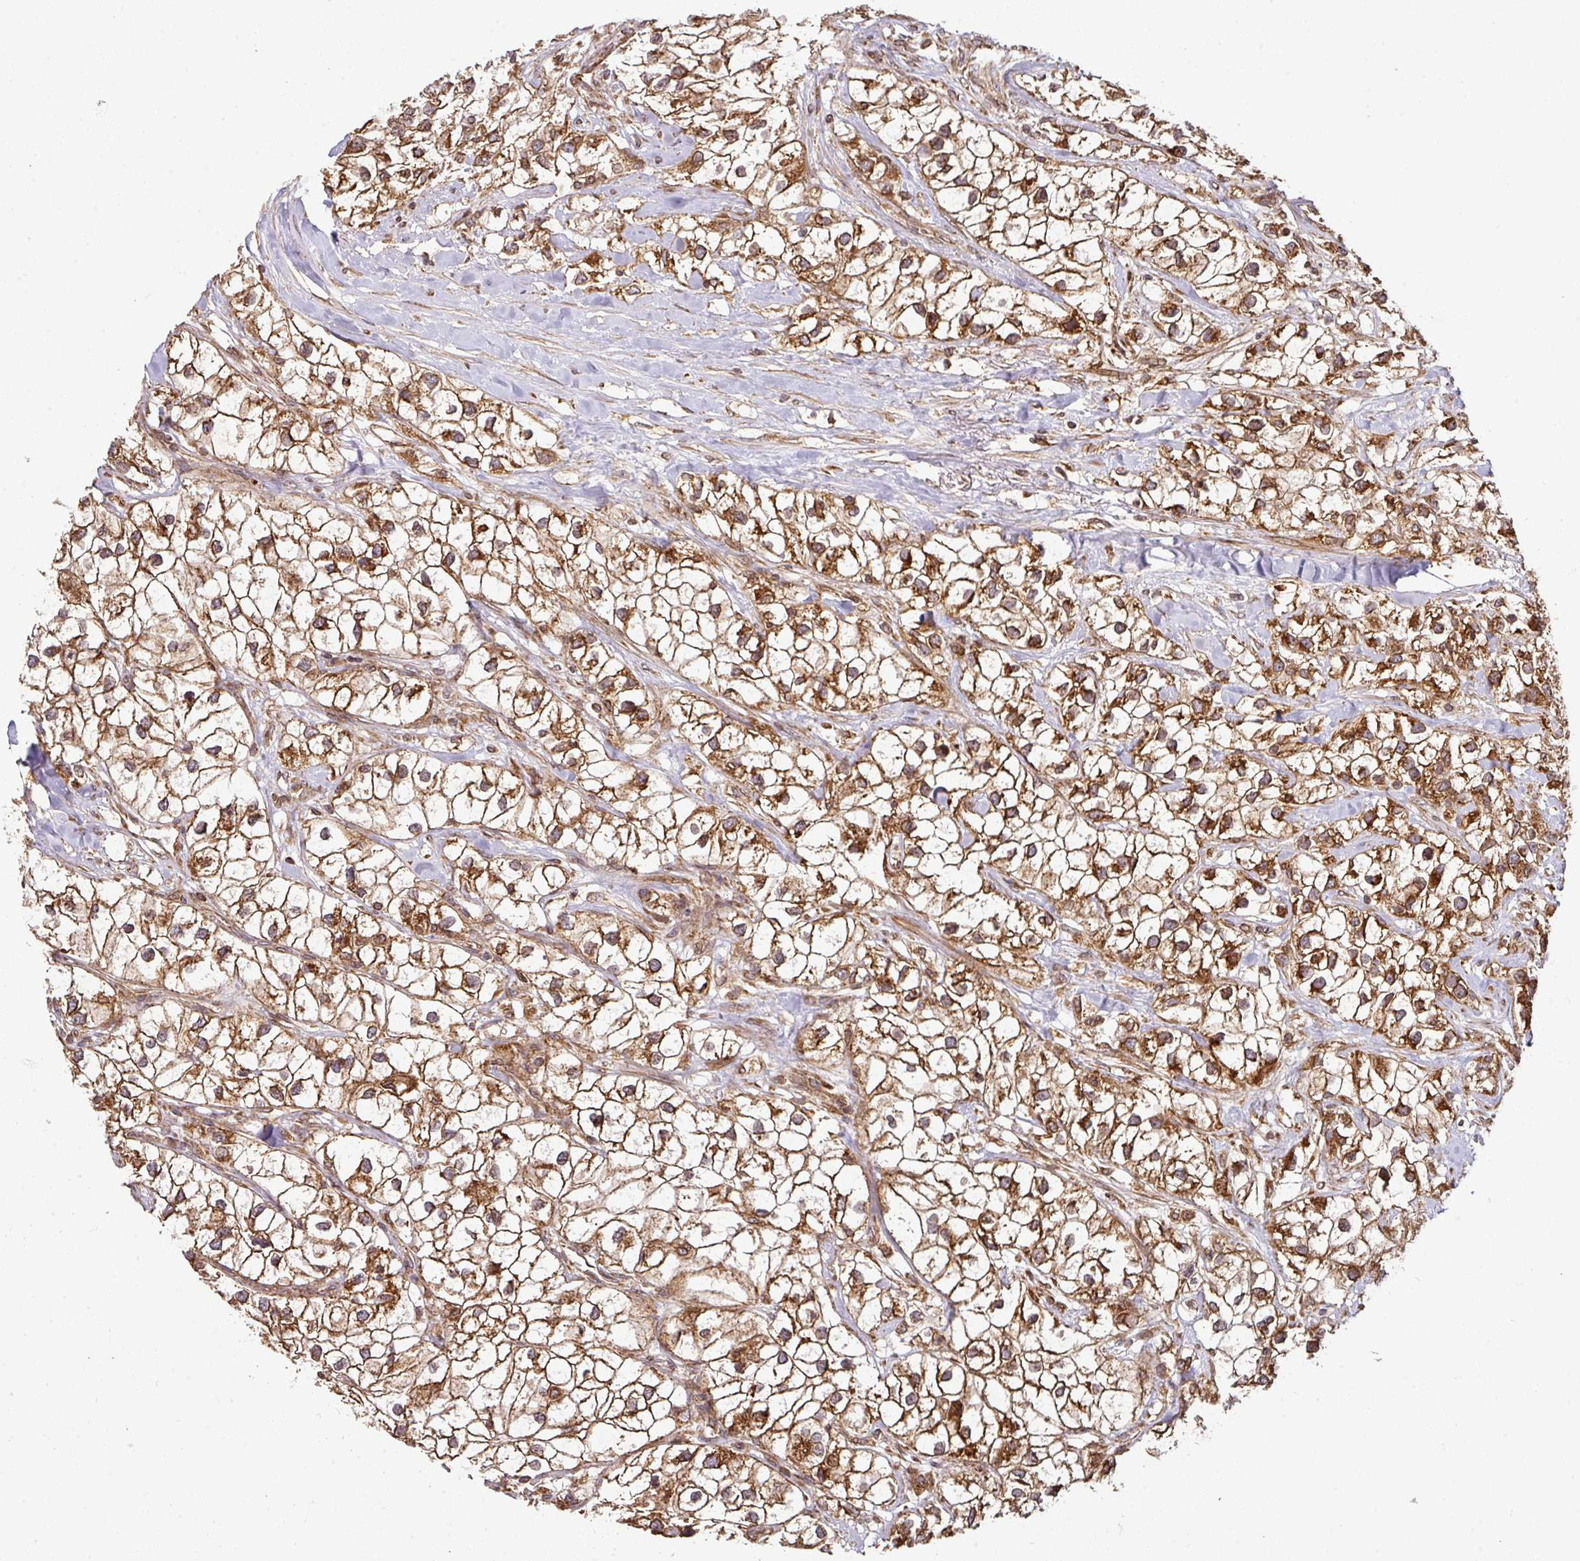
{"staining": {"intensity": "strong", "quantity": ">75%", "location": "cytoplasmic/membranous"}, "tissue": "renal cancer", "cell_type": "Tumor cells", "image_type": "cancer", "snomed": [{"axis": "morphology", "description": "Adenocarcinoma, NOS"}, {"axis": "topography", "description": "Kidney"}], "caption": "Protein expression analysis of human renal cancer (adenocarcinoma) reveals strong cytoplasmic/membranous staining in approximately >75% of tumor cells. Nuclei are stained in blue.", "gene": "TRAP1", "patient": {"sex": "male", "age": 59}}